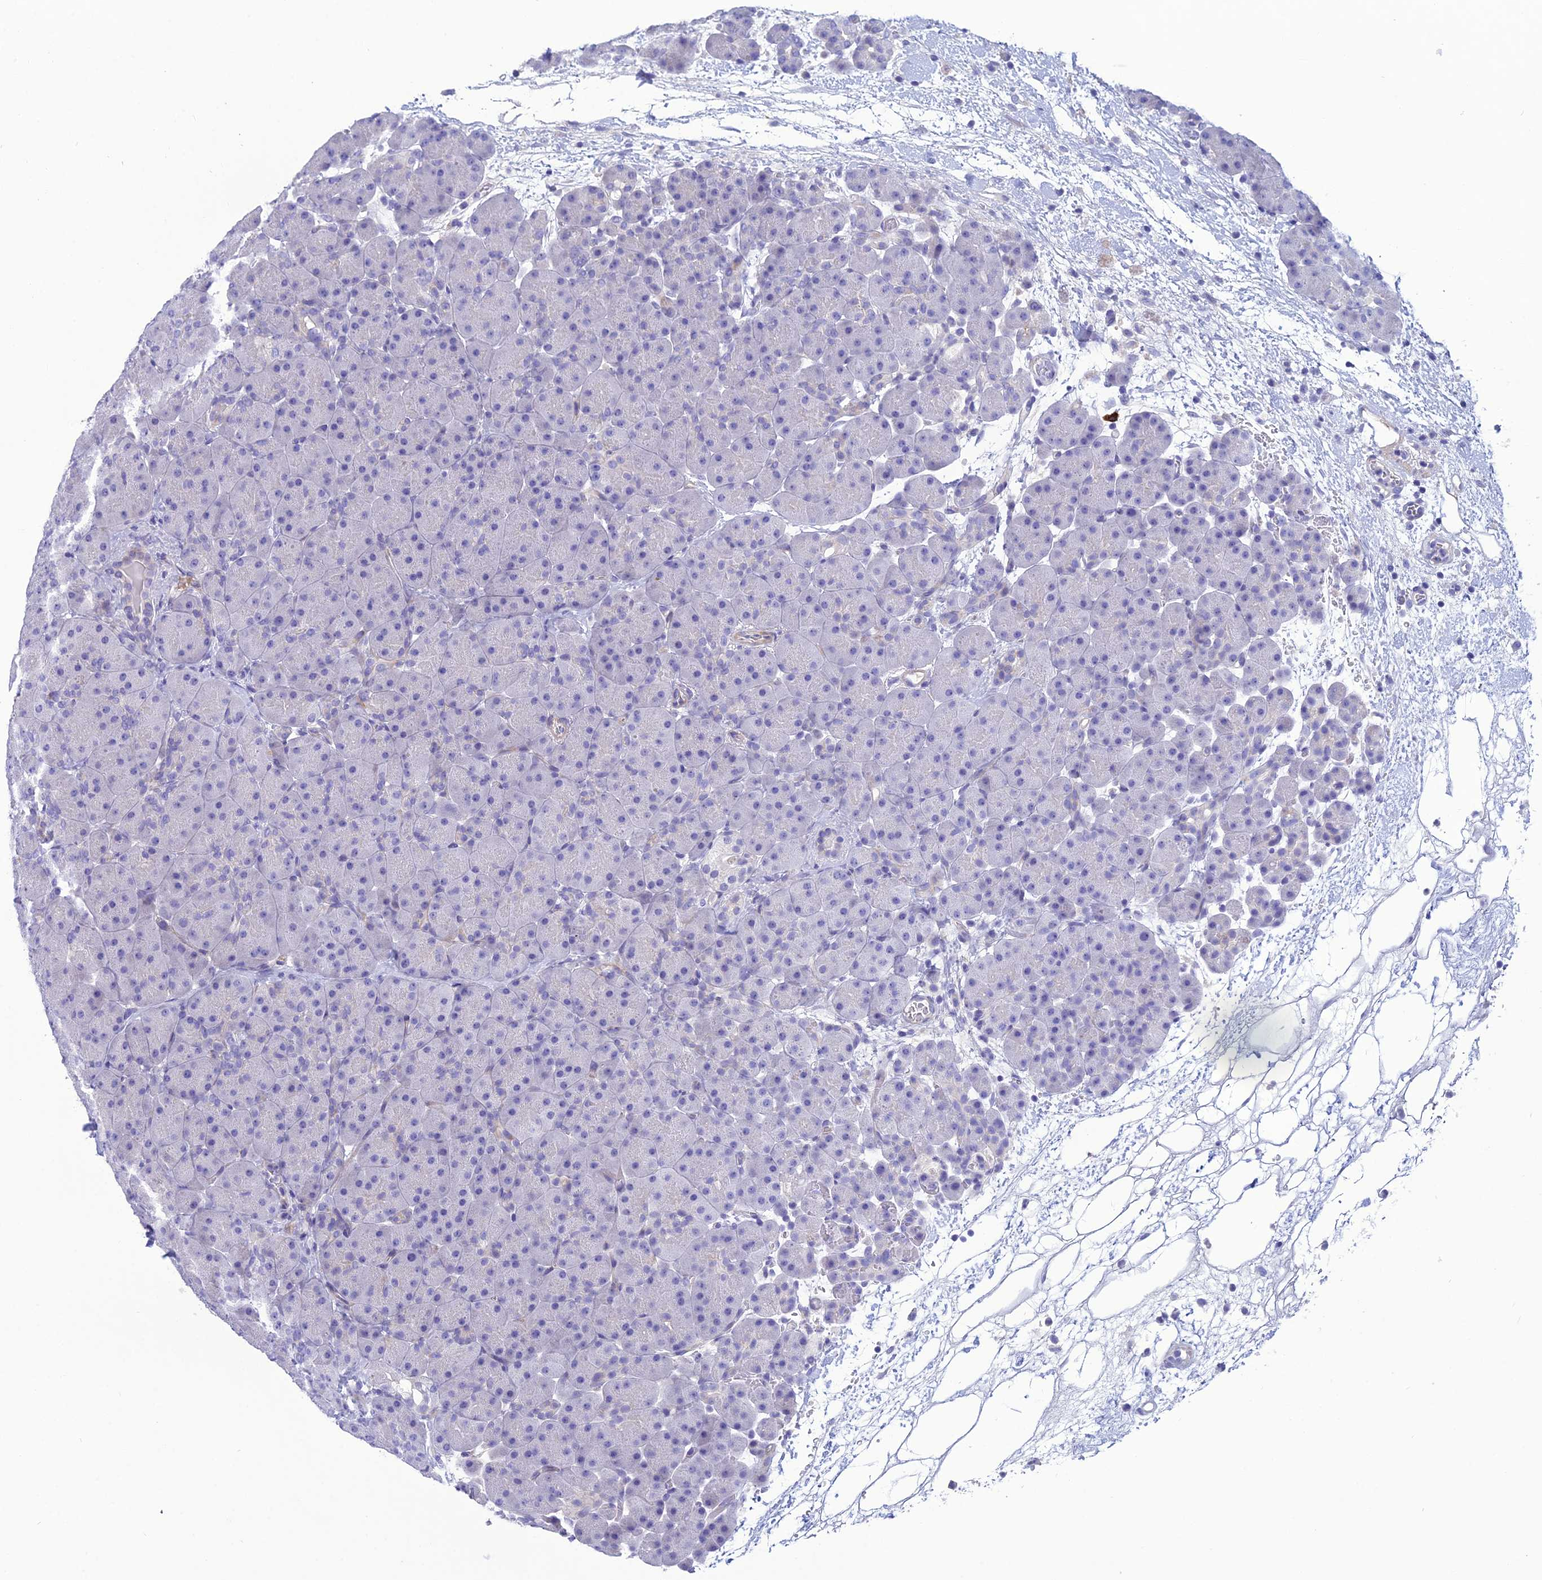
{"staining": {"intensity": "negative", "quantity": "none", "location": "none"}, "tissue": "pancreas", "cell_type": "Exocrine glandular cells", "image_type": "normal", "snomed": [{"axis": "morphology", "description": "Normal tissue, NOS"}, {"axis": "topography", "description": "Pancreas"}], "caption": "IHC image of normal pancreas: pancreas stained with DAB shows no significant protein positivity in exocrine glandular cells.", "gene": "OR56B1", "patient": {"sex": "male", "age": 66}}